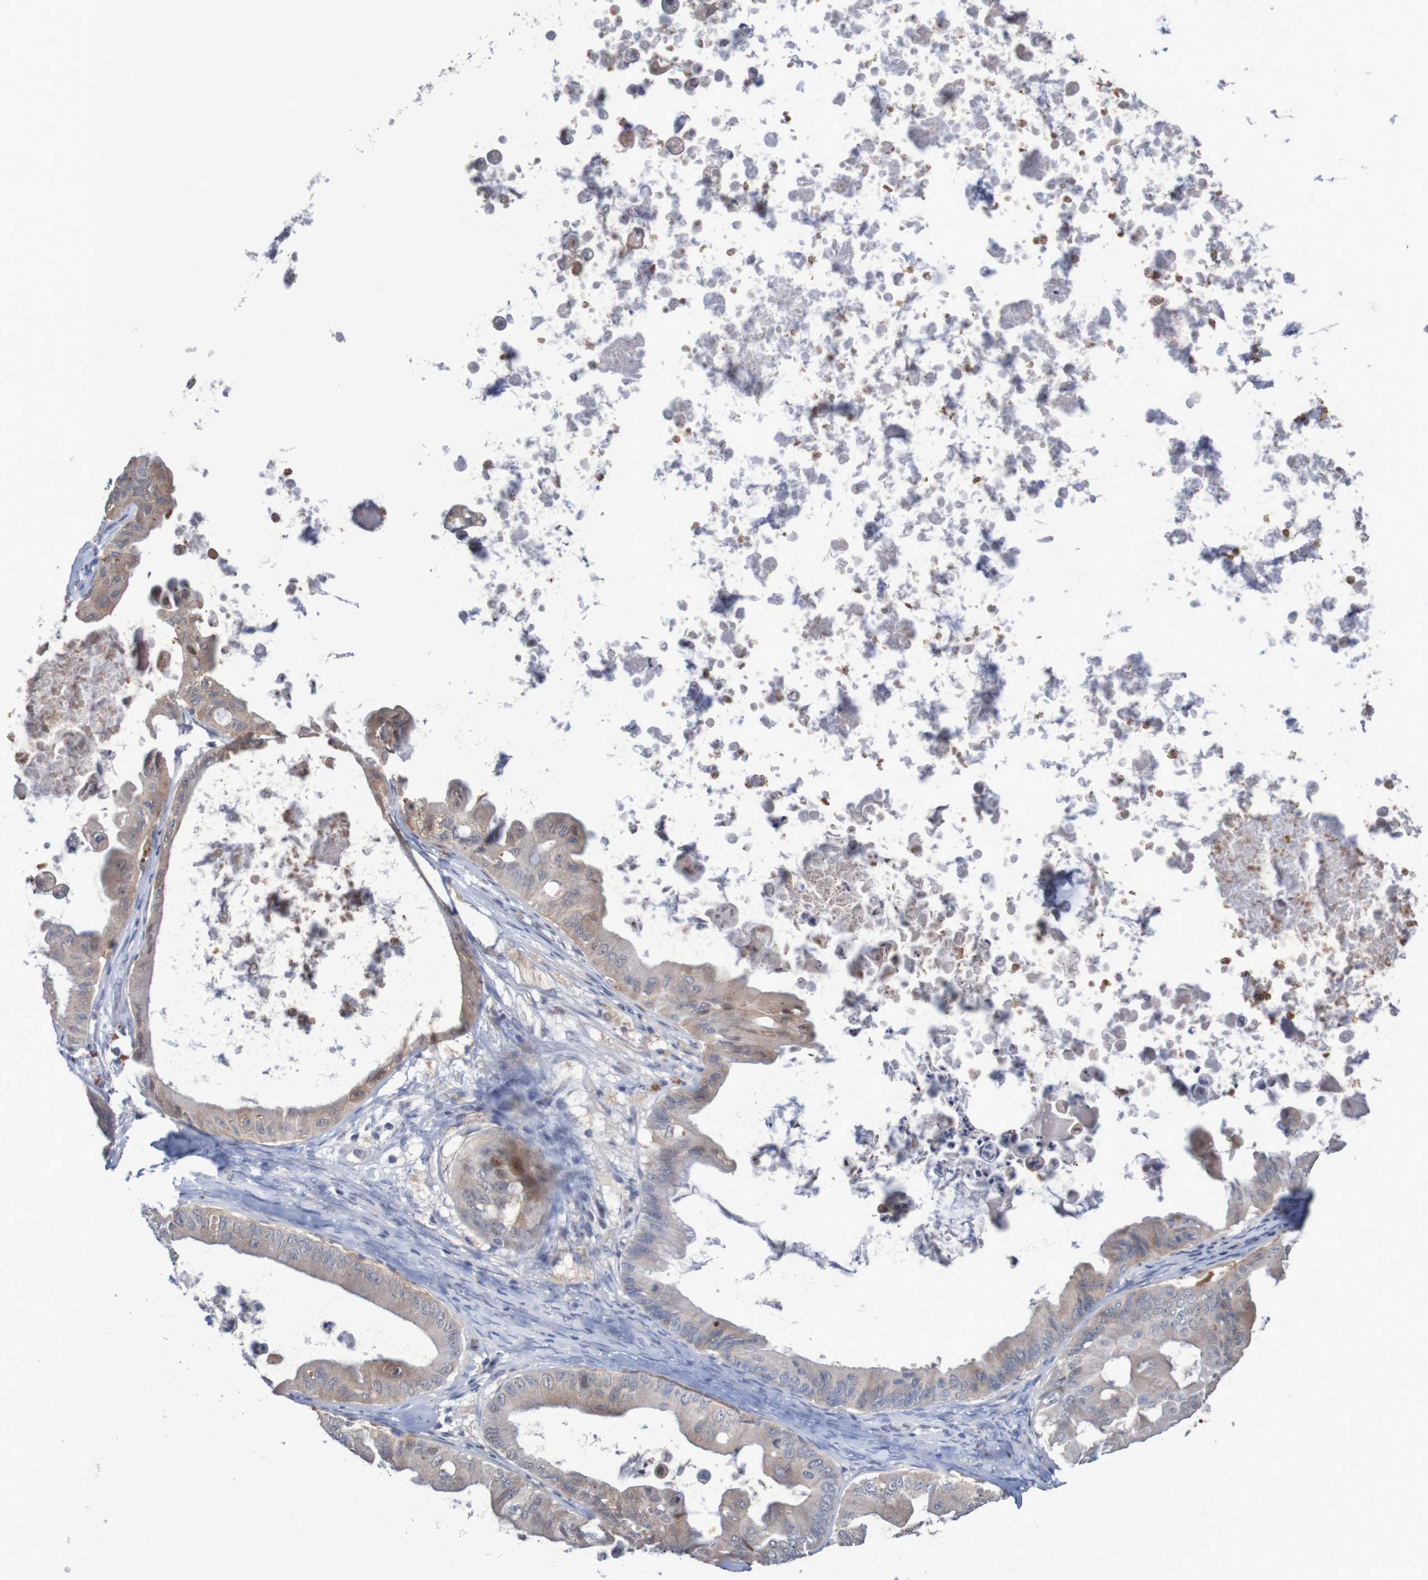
{"staining": {"intensity": "moderate", "quantity": "<25%", "location": "cytoplasmic/membranous,nuclear"}, "tissue": "ovarian cancer", "cell_type": "Tumor cells", "image_type": "cancer", "snomed": [{"axis": "morphology", "description": "Cystadenocarcinoma, mucinous, NOS"}, {"axis": "topography", "description": "Ovary"}], "caption": "The micrograph shows staining of ovarian cancer (mucinous cystadenocarcinoma), revealing moderate cytoplasmic/membranous and nuclear protein positivity (brown color) within tumor cells. Ihc stains the protein in brown and the nuclei are stained blue.", "gene": "FBP2", "patient": {"sex": "female", "age": 37}}